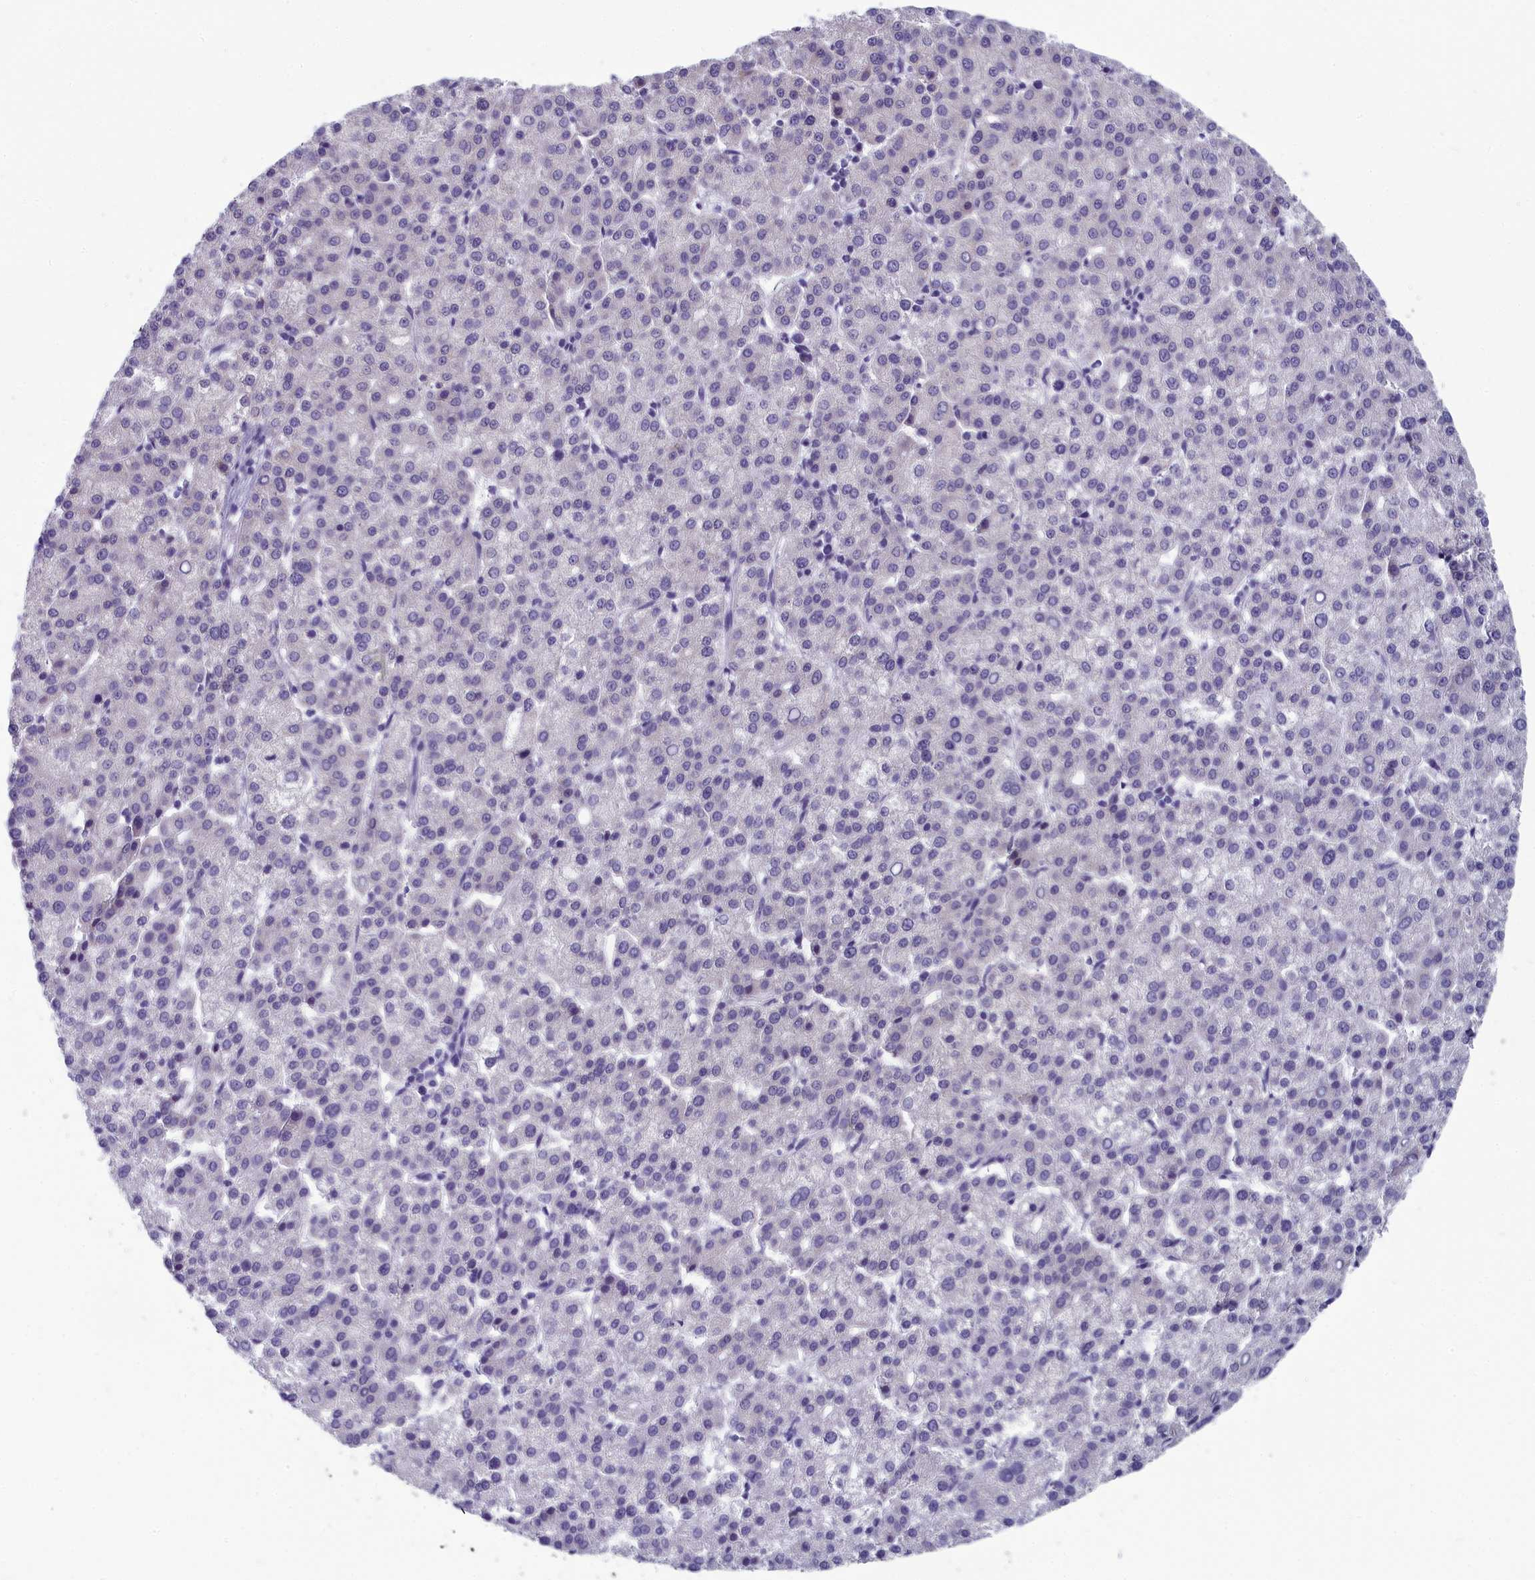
{"staining": {"intensity": "negative", "quantity": "none", "location": "none"}, "tissue": "liver cancer", "cell_type": "Tumor cells", "image_type": "cancer", "snomed": [{"axis": "morphology", "description": "Carcinoma, Hepatocellular, NOS"}, {"axis": "topography", "description": "Liver"}], "caption": "This is an immunohistochemistry histopathology image of liver hepatocellular carcinoma. There is no positivity in tumor cells.", "gene": "MRI1", "patient": {"sex": "female", "age": 58}}